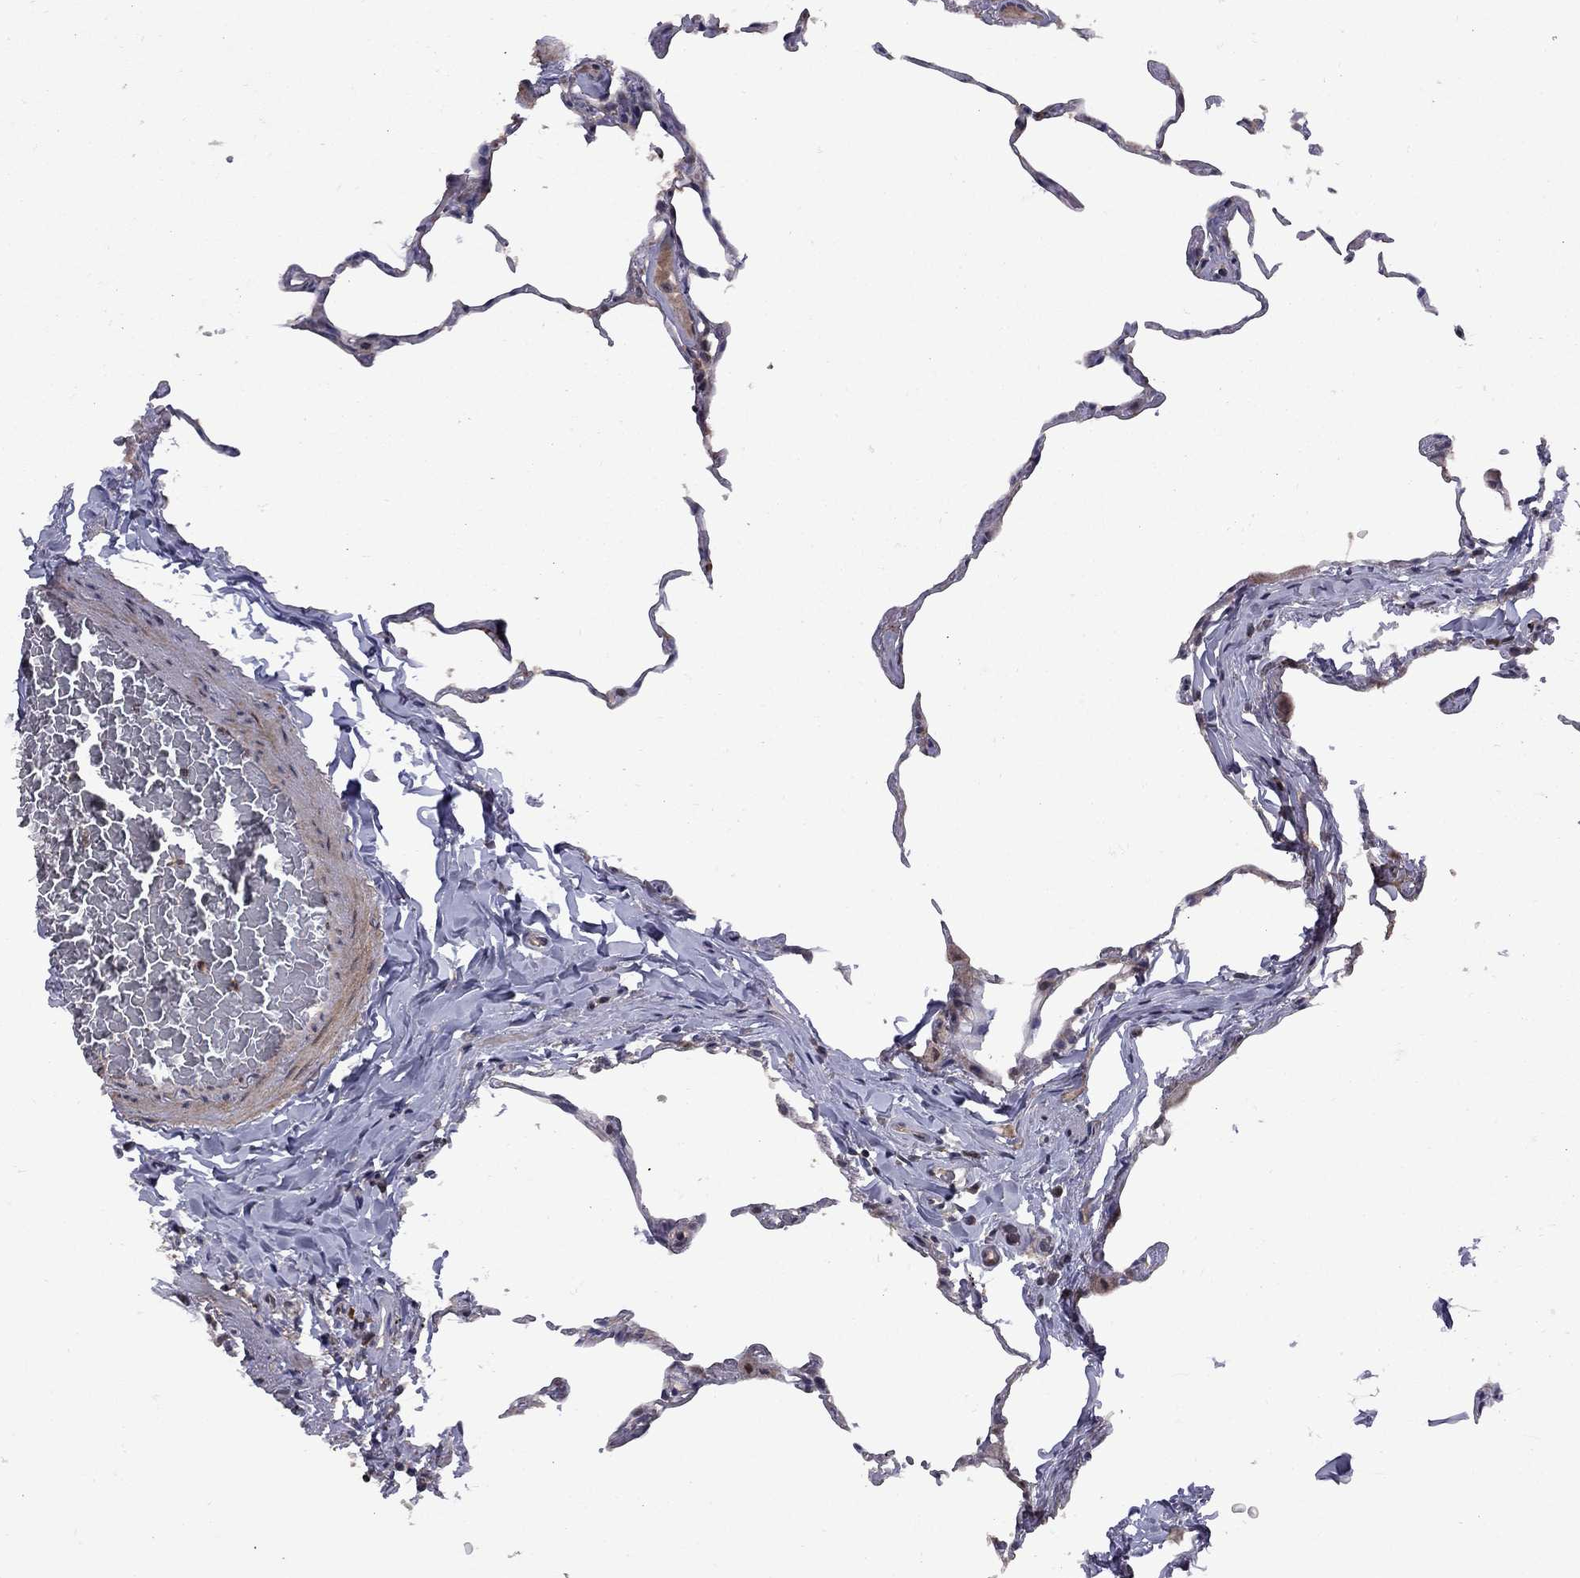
{"staining": {"intensity": "negative", "quantity": "none", "location": "none"}, "tissue": "lung", "cell_type": "Alveolar cells", "image_type": "normal", "snomed": [{"axis": "morphology", "description": "Normal tissue, NOS"}, {"axis": "topography", "description": "Lung"}], "caption": "An image of human lung is negative for staining in alveolar cells. The staining is performed using DAB (3,3'-diaminobenzidine) brown chromogen with nuclei counter-stained in using hematoxylin.", "gene": "IPP", "patient": {"sex": "female", "age": 57}}